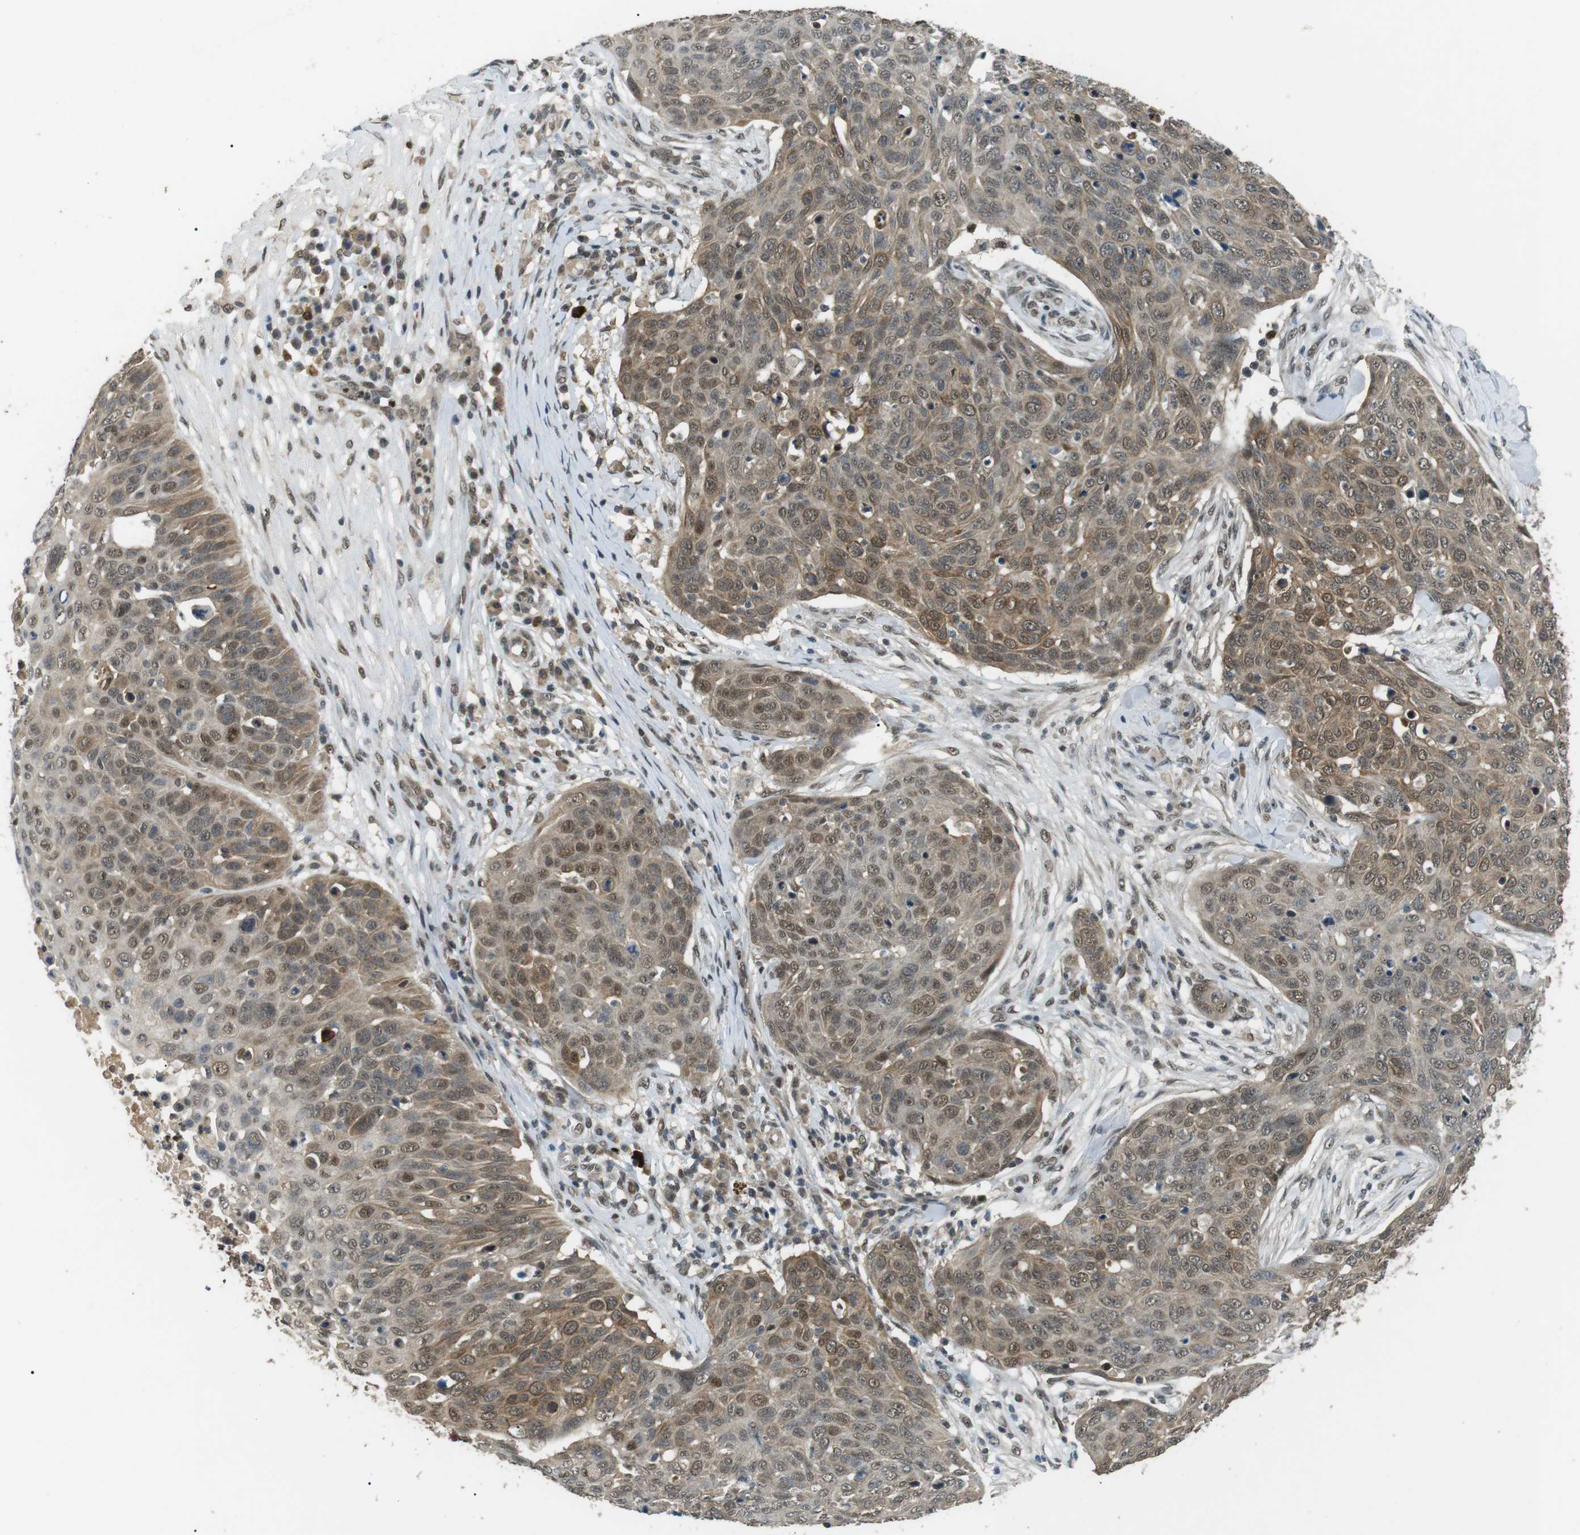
{"staining": {"intensity": "moderate", "quantity": ">75%", "location": "cytoplasmic/membranous,nuclear"}, "tissue": "skin cancer", "cell_type": "Tumor cells", "image_type": "cancer", "snomed": [{"axis": "morphology", "description": "Squamous cell carcinoma in situ, NOS"}, {"axis": "morphology", "description": "Squamous cell carcinoma, NOS"}, {"axis": "topography", "description": "Skin"}], "caption": "Protein staining of skin cancer tissue demonstrates moderate cytoplasmic/membranous and nuclear positivity in about >75% of tumor cells.", "gene": "ORAI3", "patient": {"sex": "male", "age": 93}}